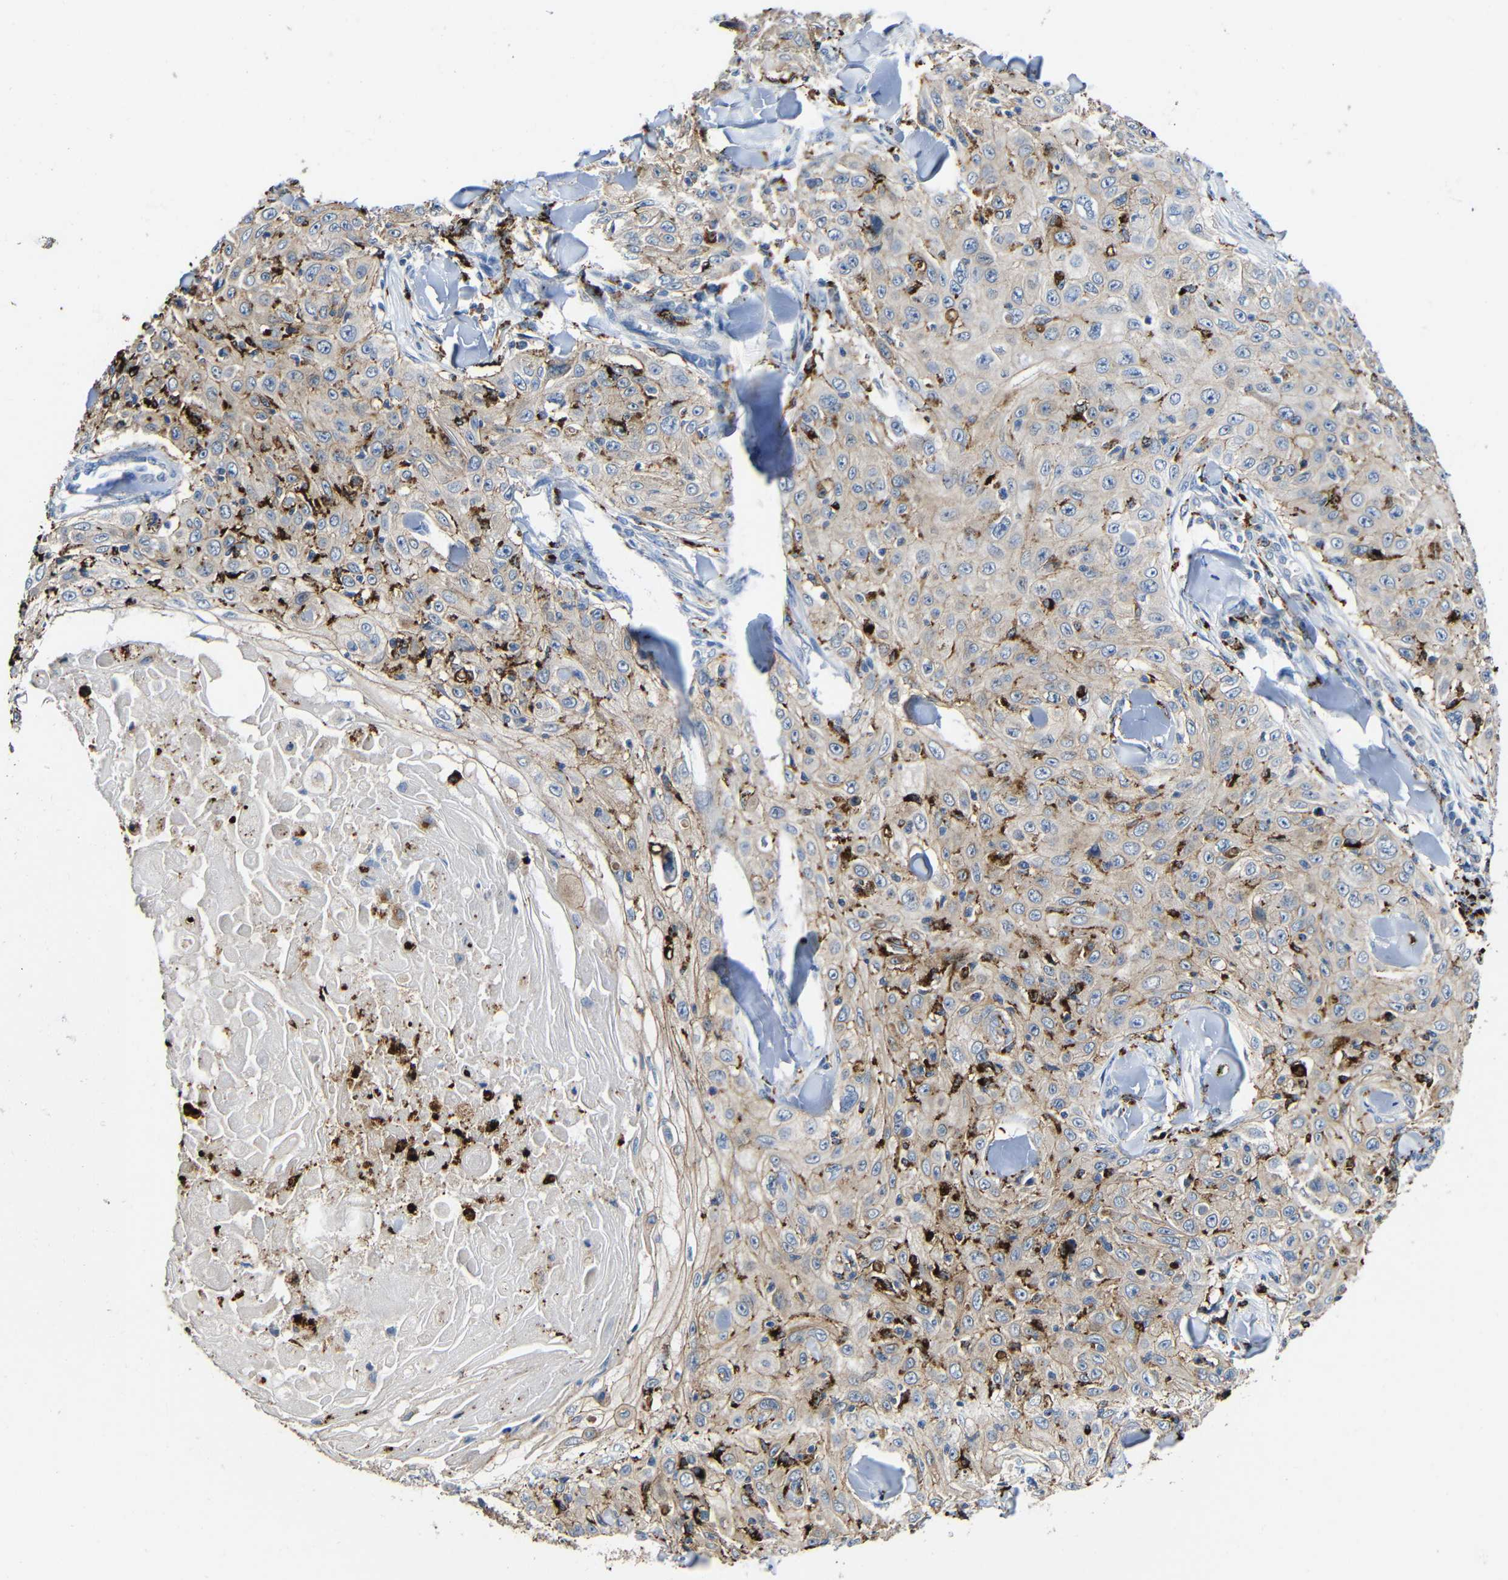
{"staining": {"intensity": "moderate", "quantity": ">75%", "location": "cytoplasmic/membranous"}, "tissue": "skin cancer", "cell_type": "Tumor cells", "image_type": "cancer", "snomed": [{"axis": "morphology", "description": "Squamous cell carcinoma, NOS"}, {"axis": "topography", "description": "Skin"}], "caption": "Brown immunohistochemical staining in human skin cancer reveals moderate cytoplasmic/membranous expression in about >75% of tumor cells. (DAB IHC, brown staining for protein, blue staining for nuclei).", "gene": "HLA-DMA", "patient": {"sex": "male", "age": 86}}